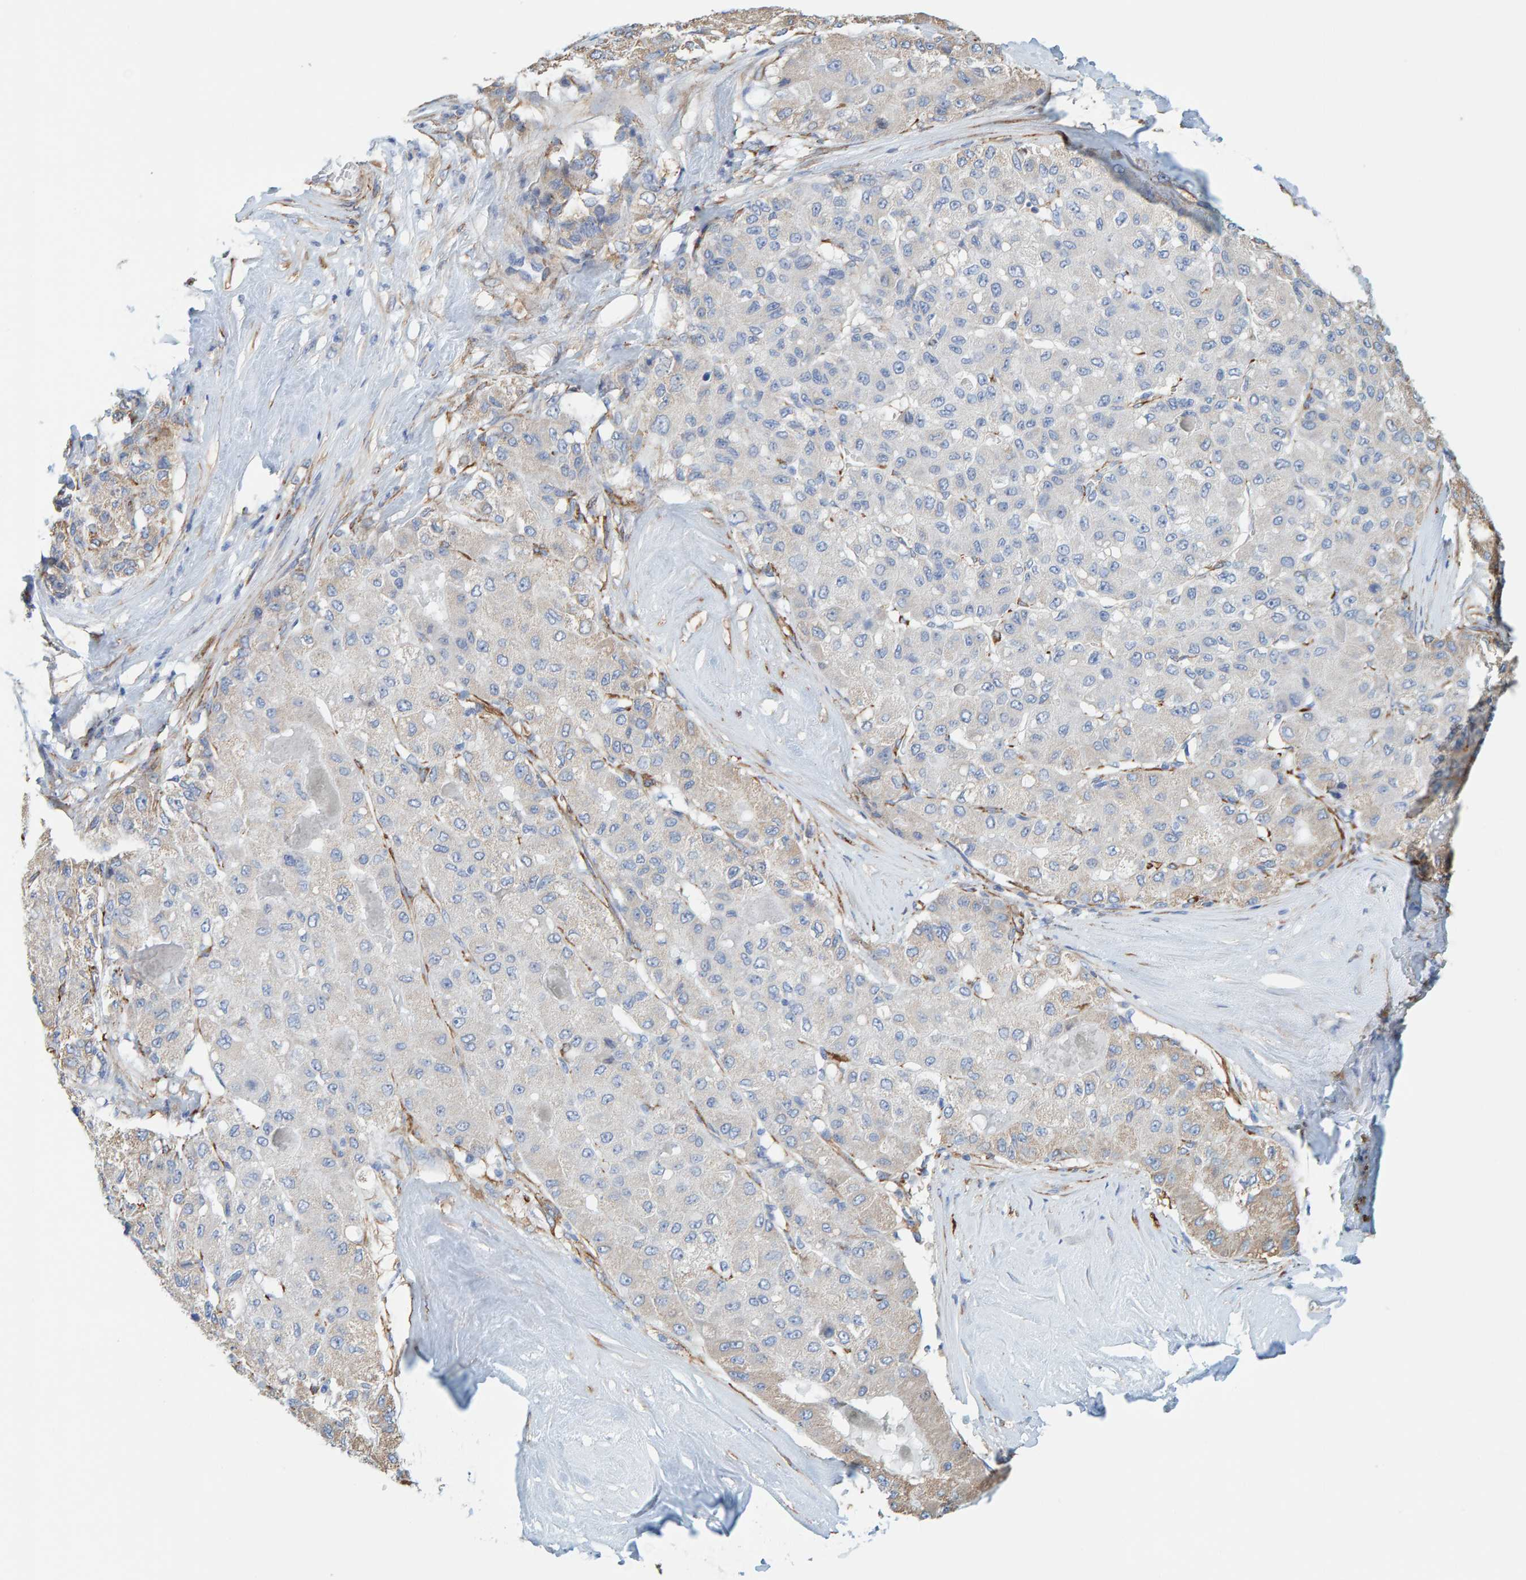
{"staining": {"intensity": "negative", "quantity": "none", "location": "none"}, "tissue": "liver cancer", "cell_type": "Tumor cells", "image_type": "cancer", "snomed": [{"axis": "morphology", "description": "Carcinoma, Hepatocellular, NOS"}, {"axis": "topography", "description": "Liver"}], "caption": "Immunohistochemistry micrograph of human liver hepatocellular carcinoma stained for a protein (brown), which exhibits no expression in tumor cells.", "gene": "MAP1B", "patient": {"sex": "male", "age": 80}}